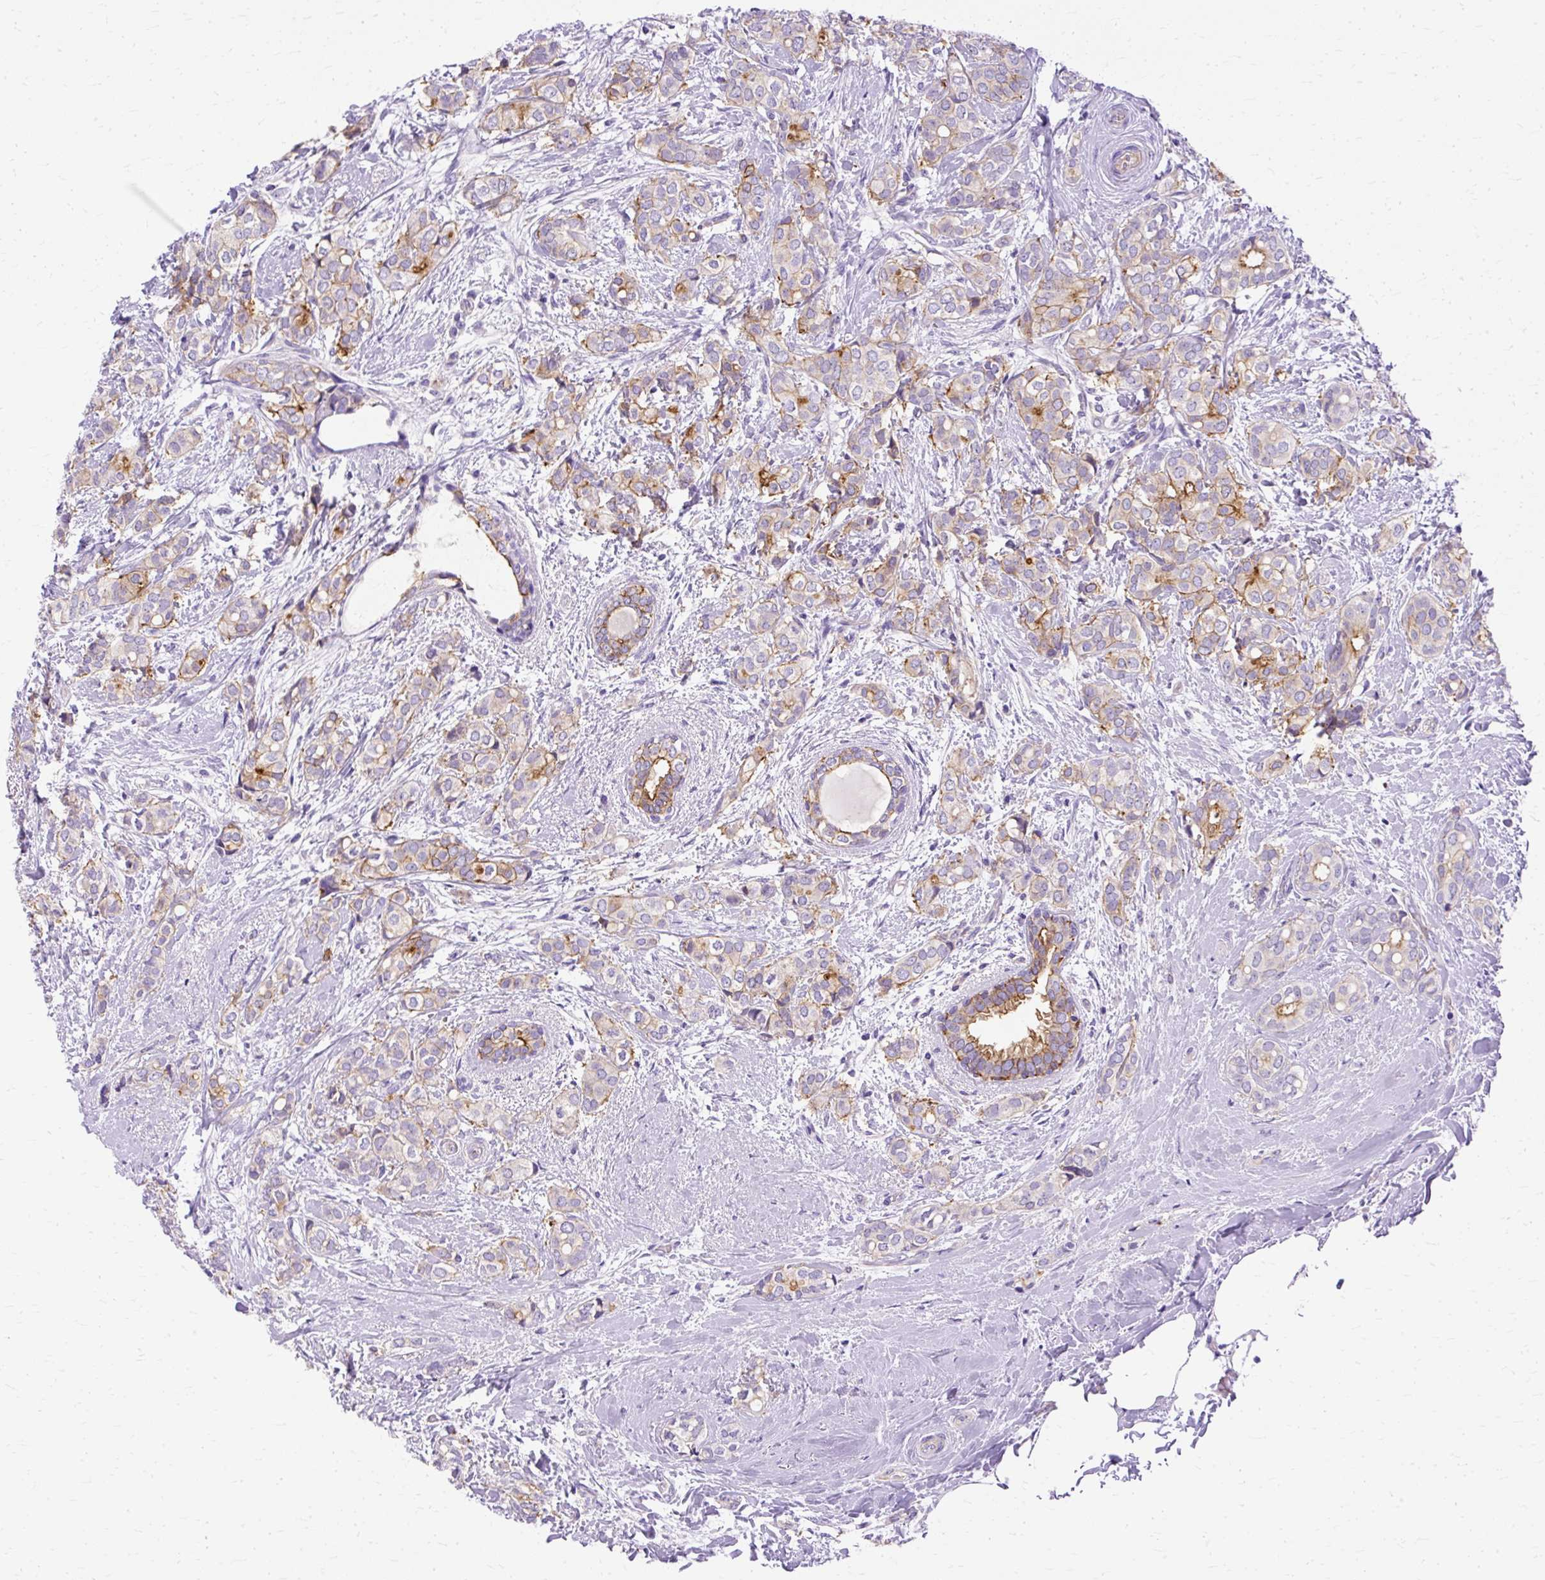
{"staining": {"intensity": "moderate", "quantity": ">75%", "location": "cytoplasmic/membranous"}, "tissue": "breast cancer", "cell_type": "Tumor cells", "image_type": "cancer", "snomed": [{"axis": "morphology", "description": "Duct carcinoma"}, {"axis": "topography", "description": "Breast"}], "caption": "IHC image of human breast cancer (invasive ductal carcinoma) stained for a protein (brown), which exhibits medium levels of moderate cytoplasmic/membranous expression in approximately >75% of tumor cells.", "gene": "MYO6", "patient": {"sex": "female", "age": 73}}